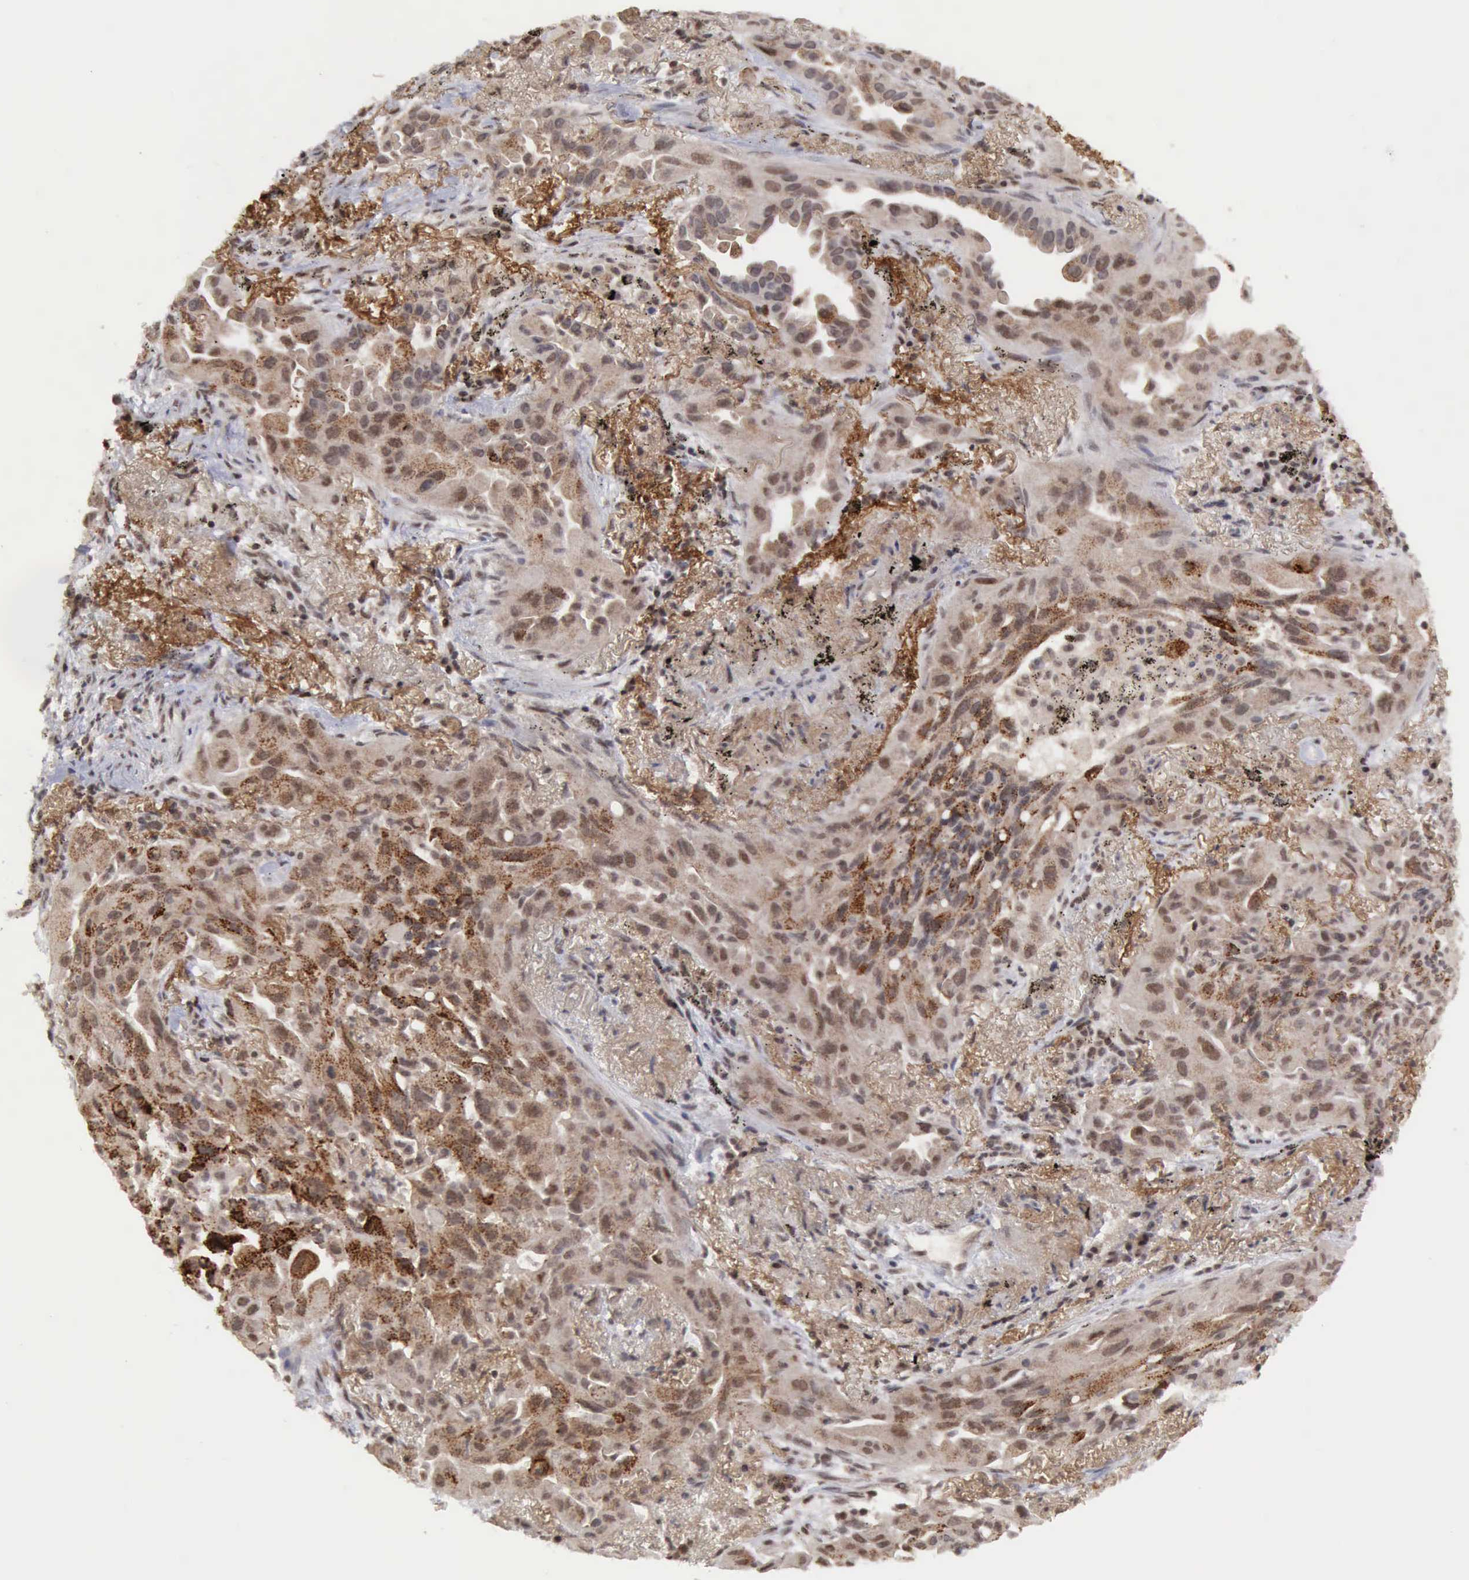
{"staining": {"intensity": "strong", "quantity": "25%-75%", "location": "cytoplasmic/membranous"}, "tissue": "lung cancer", "cell_type": "Tumor cells", "image_type": "cancer", "snomed": [{"axis": "morphology", "description": "Adenocarcinoma, NOS"}, {"axis": "topography", "description": "Lung"}], "caption": "The photomicrograph displays staining of adenocarcinoma (lung), revealing strong cytoplasmic/membranous protein expression (brown color) within tumor cells.", "gene": "CDKN2A", "patient": {"sex": "male", "age": 68}}